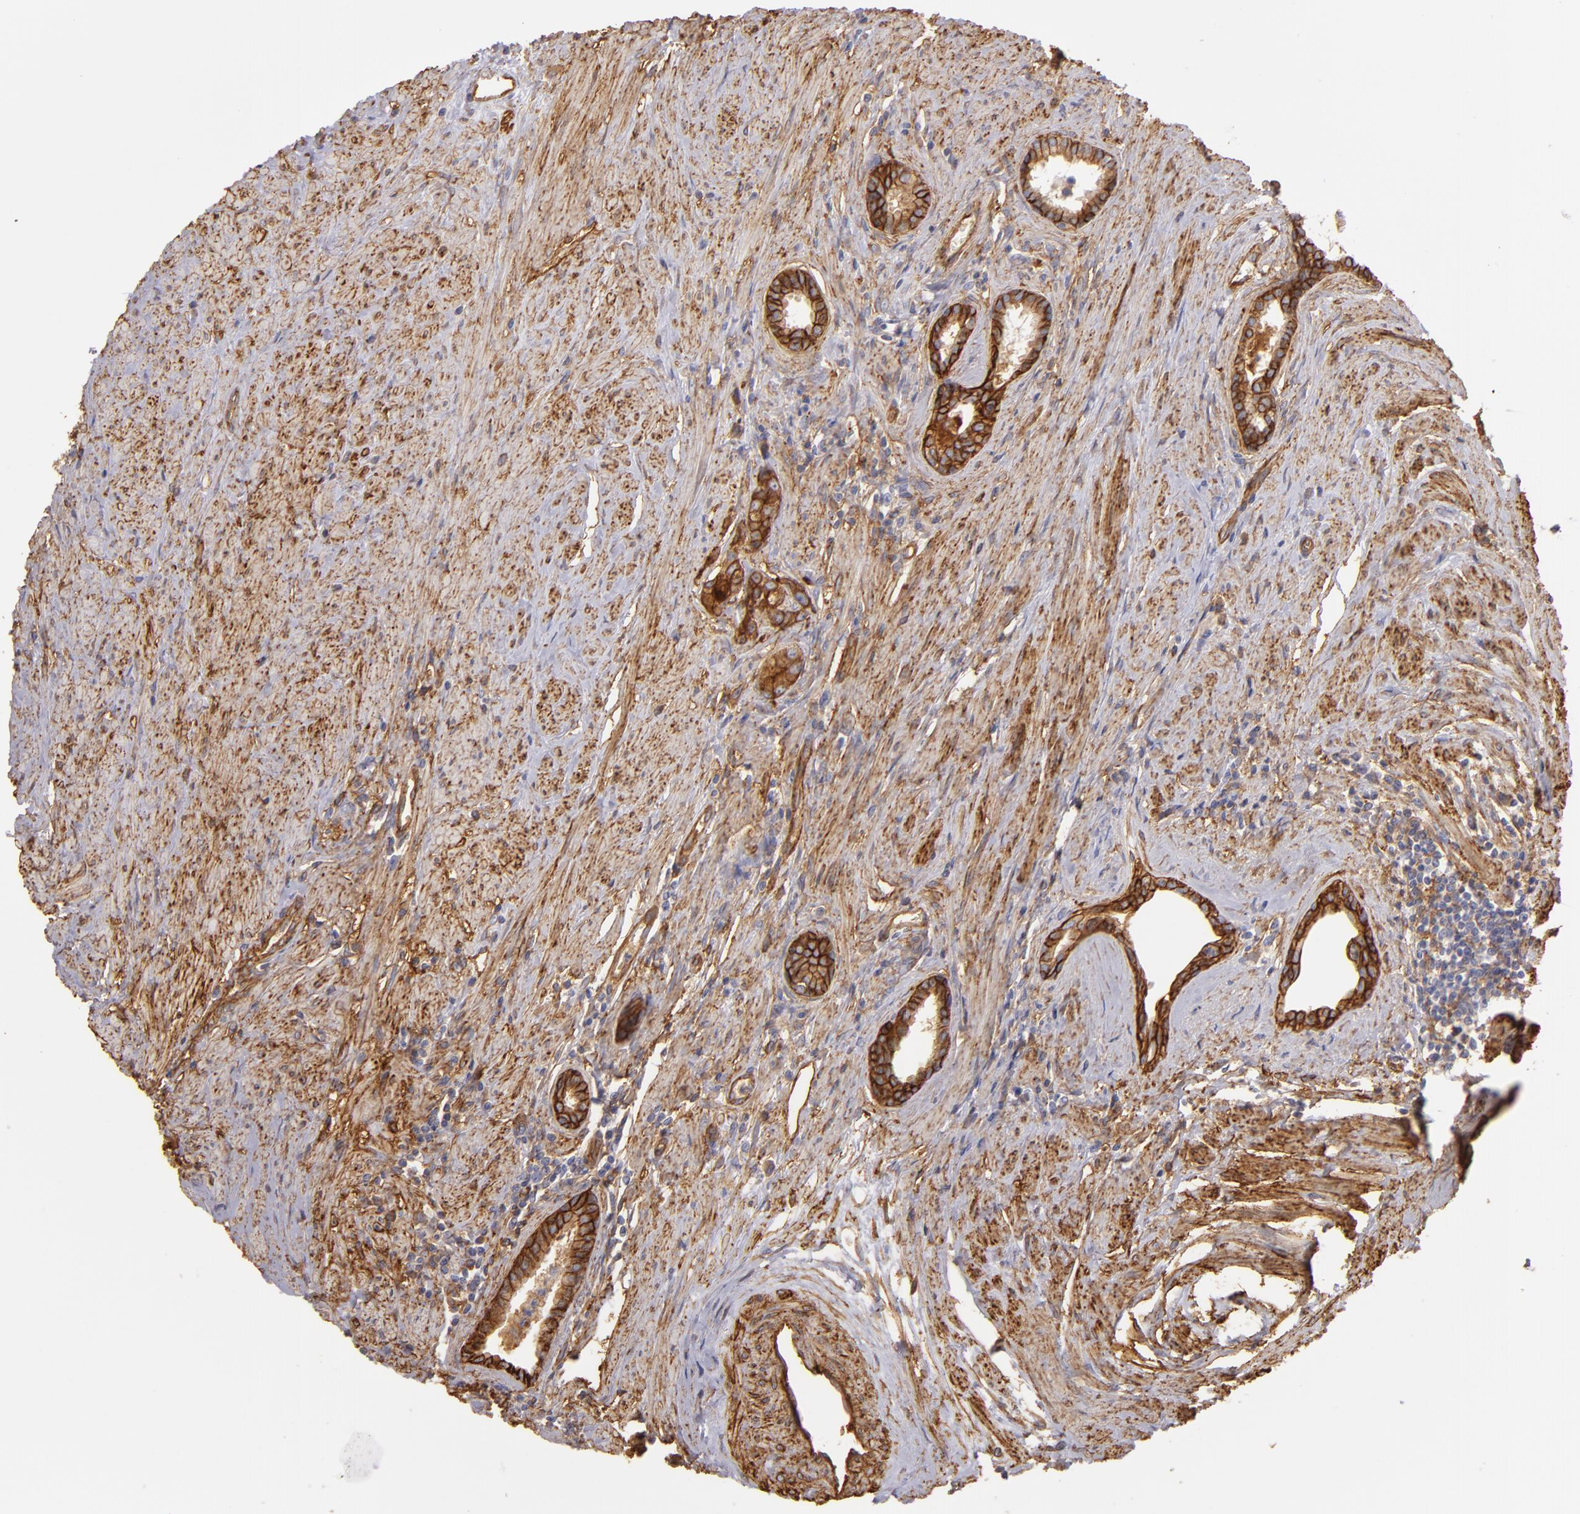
{"staining": {"intensity": "strong", "quantity": ">75%", "location": "cytoplasmic/membranous"}, "tissue": "prostate cancer", "cell_type": "Tumor cells", "image_type": "cancer", "snomed": [{"axis": "morphology", "description": "Adenocarcinoma, Medium grade"}, {"axis": "topography", "description": "Prostate"}], "caption": "Adenocarcinoma (medium-grade) (prostate) was stained to show a protein in brown. There is high levels of strong cytoplasmic/membranous positivity in about >75% of tumor cells.", "gene": "CD151", "patient": {"sex": "male", "age": 72}}